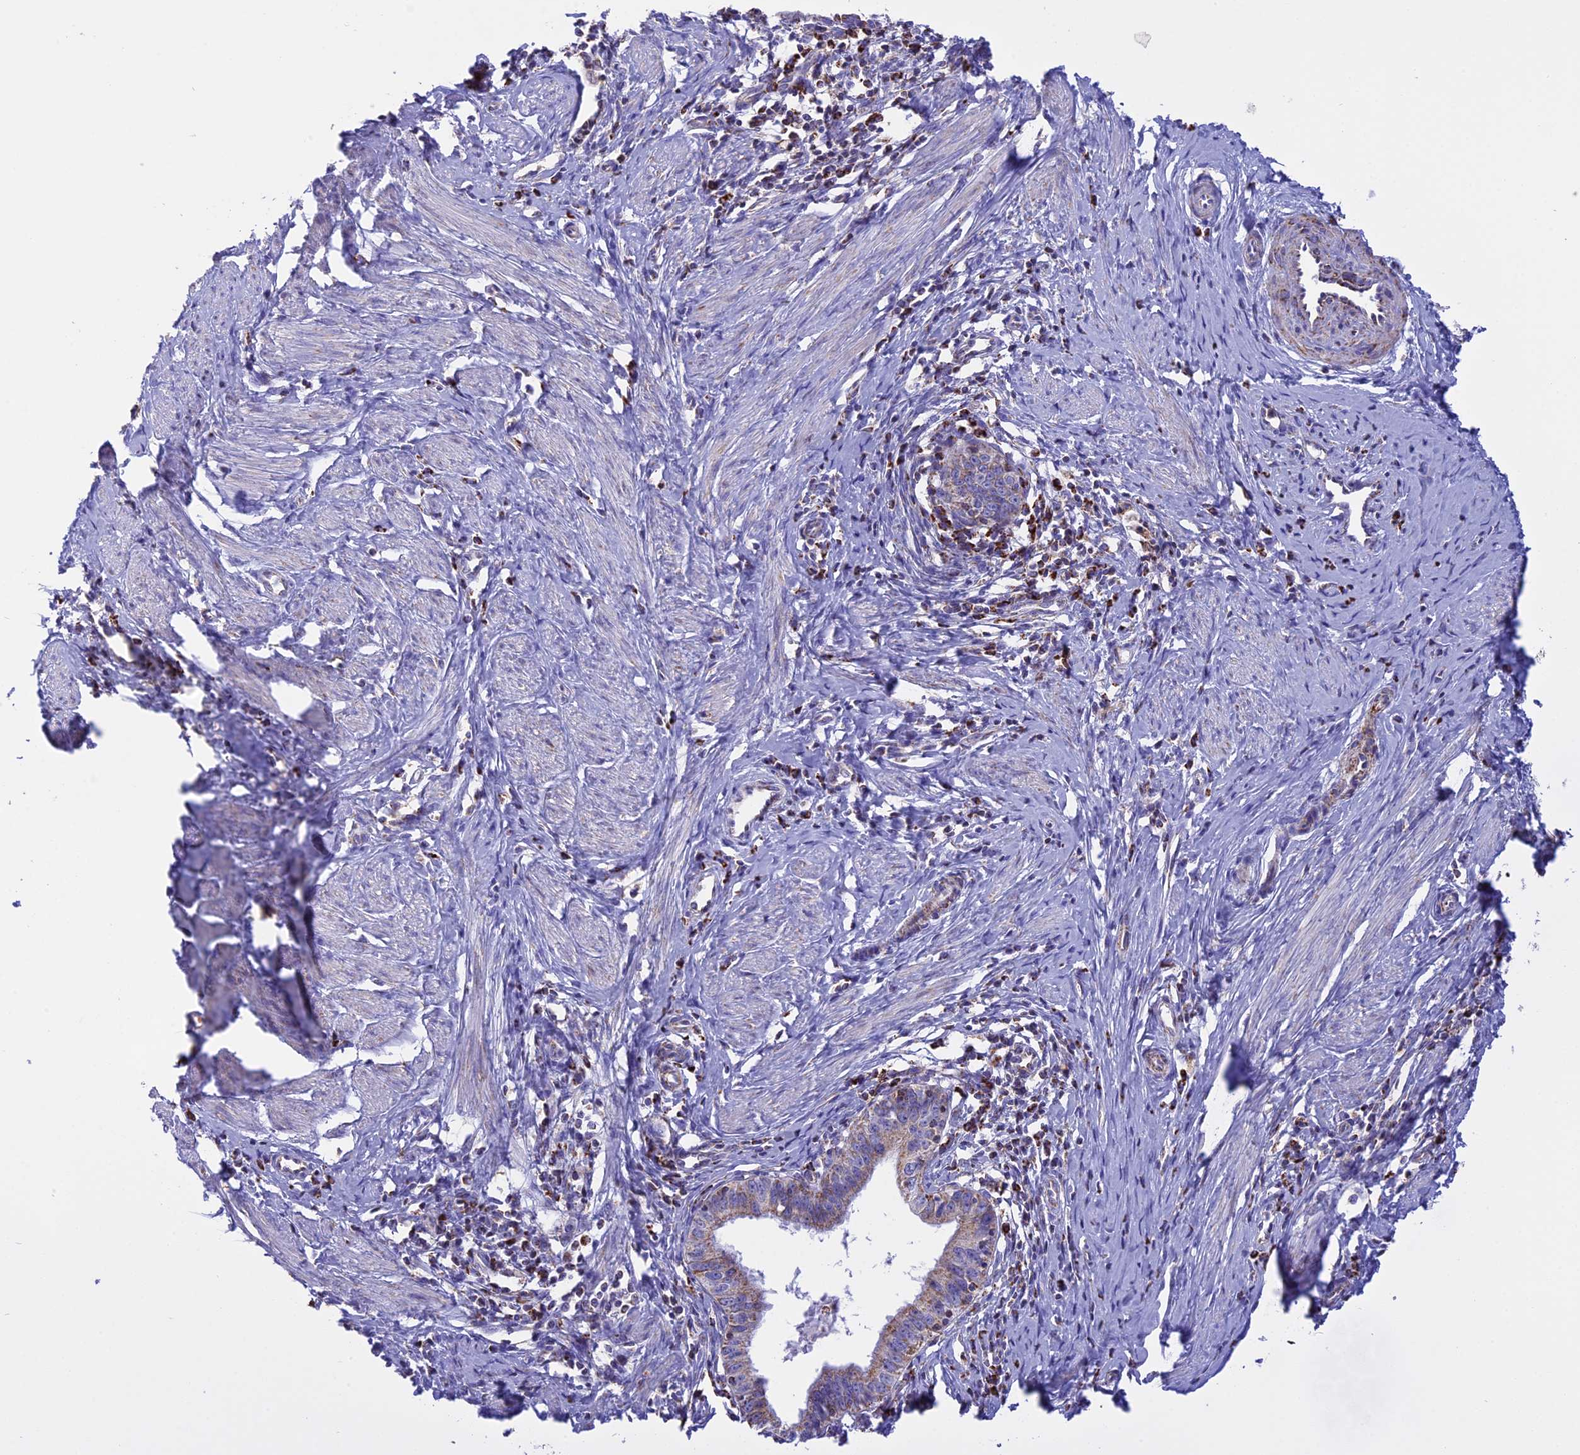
{"staining": {"intensity": "weak", "quantity": "25%-75%", "location": "cytoplasmic/membranous"}, "tissue": "cervical cancer", "cell_type": "Tumor cells", "image_type": "cancer", "snomed": [{"axis": "morphology", "description": "Adenocarcinoma, NOS"}, {"axis": "topography", "description": "Cervix"}], "caption": "Weak cytoplasmic/membranous expression for a protein is present in approximately 25%-75% of tumor cells of cervical cancer using immunohistochemistry.", "gene": "KCNG1", "patient": {"sex": "female", "age": 36}}